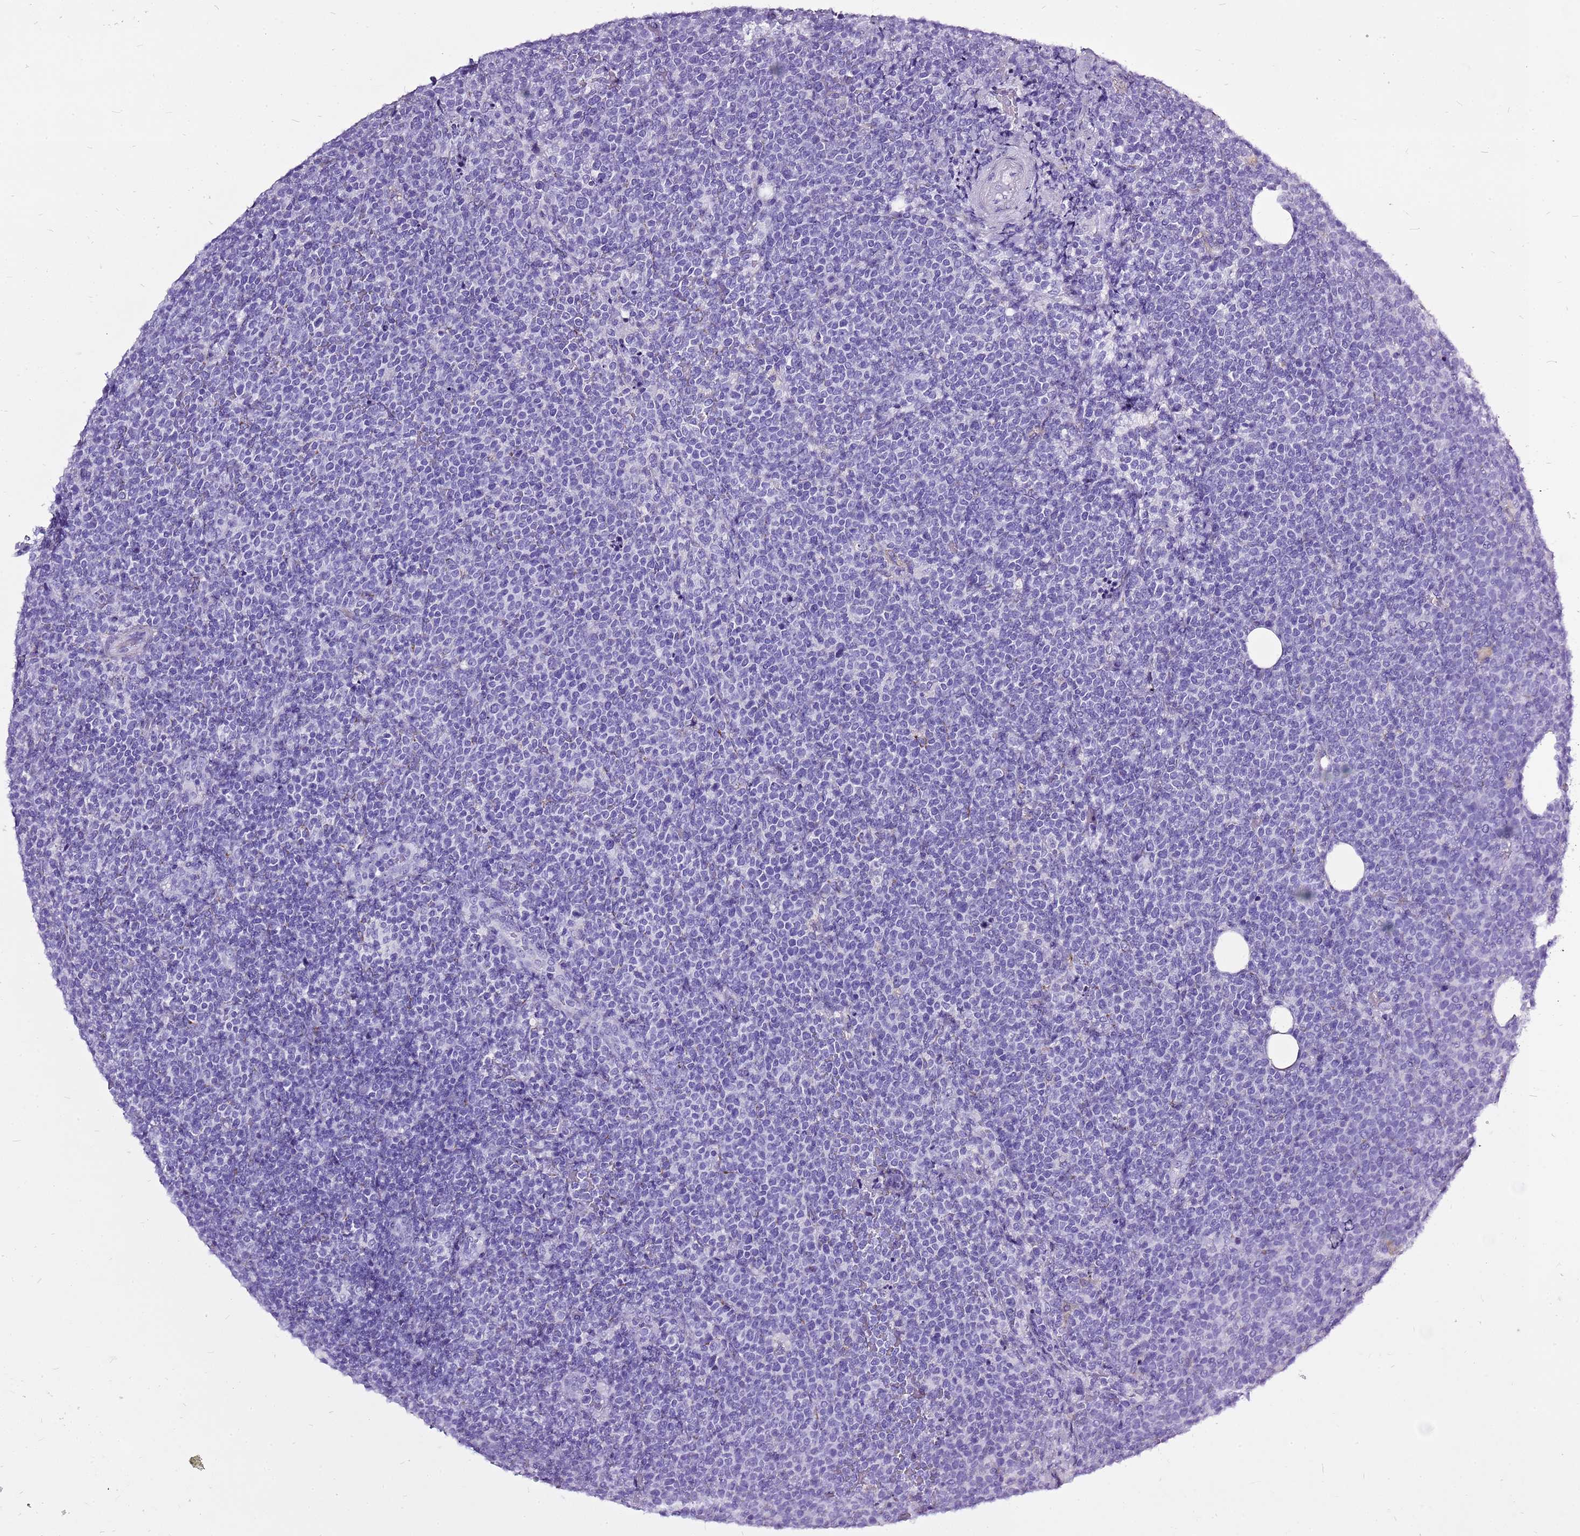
{"staining": {"intensity": "negative", "quantity": "none", "location": "none"}, "tissue": "lymphoma", "cell_type": "Tumor cells", "image_type": "cancer", "snomed": [{"axis": "morphology", "description": "Malignant lymphoma, non-Hodgkin's type, High grade"}, {"axis": "topography", "description": "Lymph node"}], "caption": "Lymphoma was stained to show a protein in brown. There is no significant expression in tumor cells.", "gene": "ACSS3", "patient": {"sex": "male", "age": 61}}